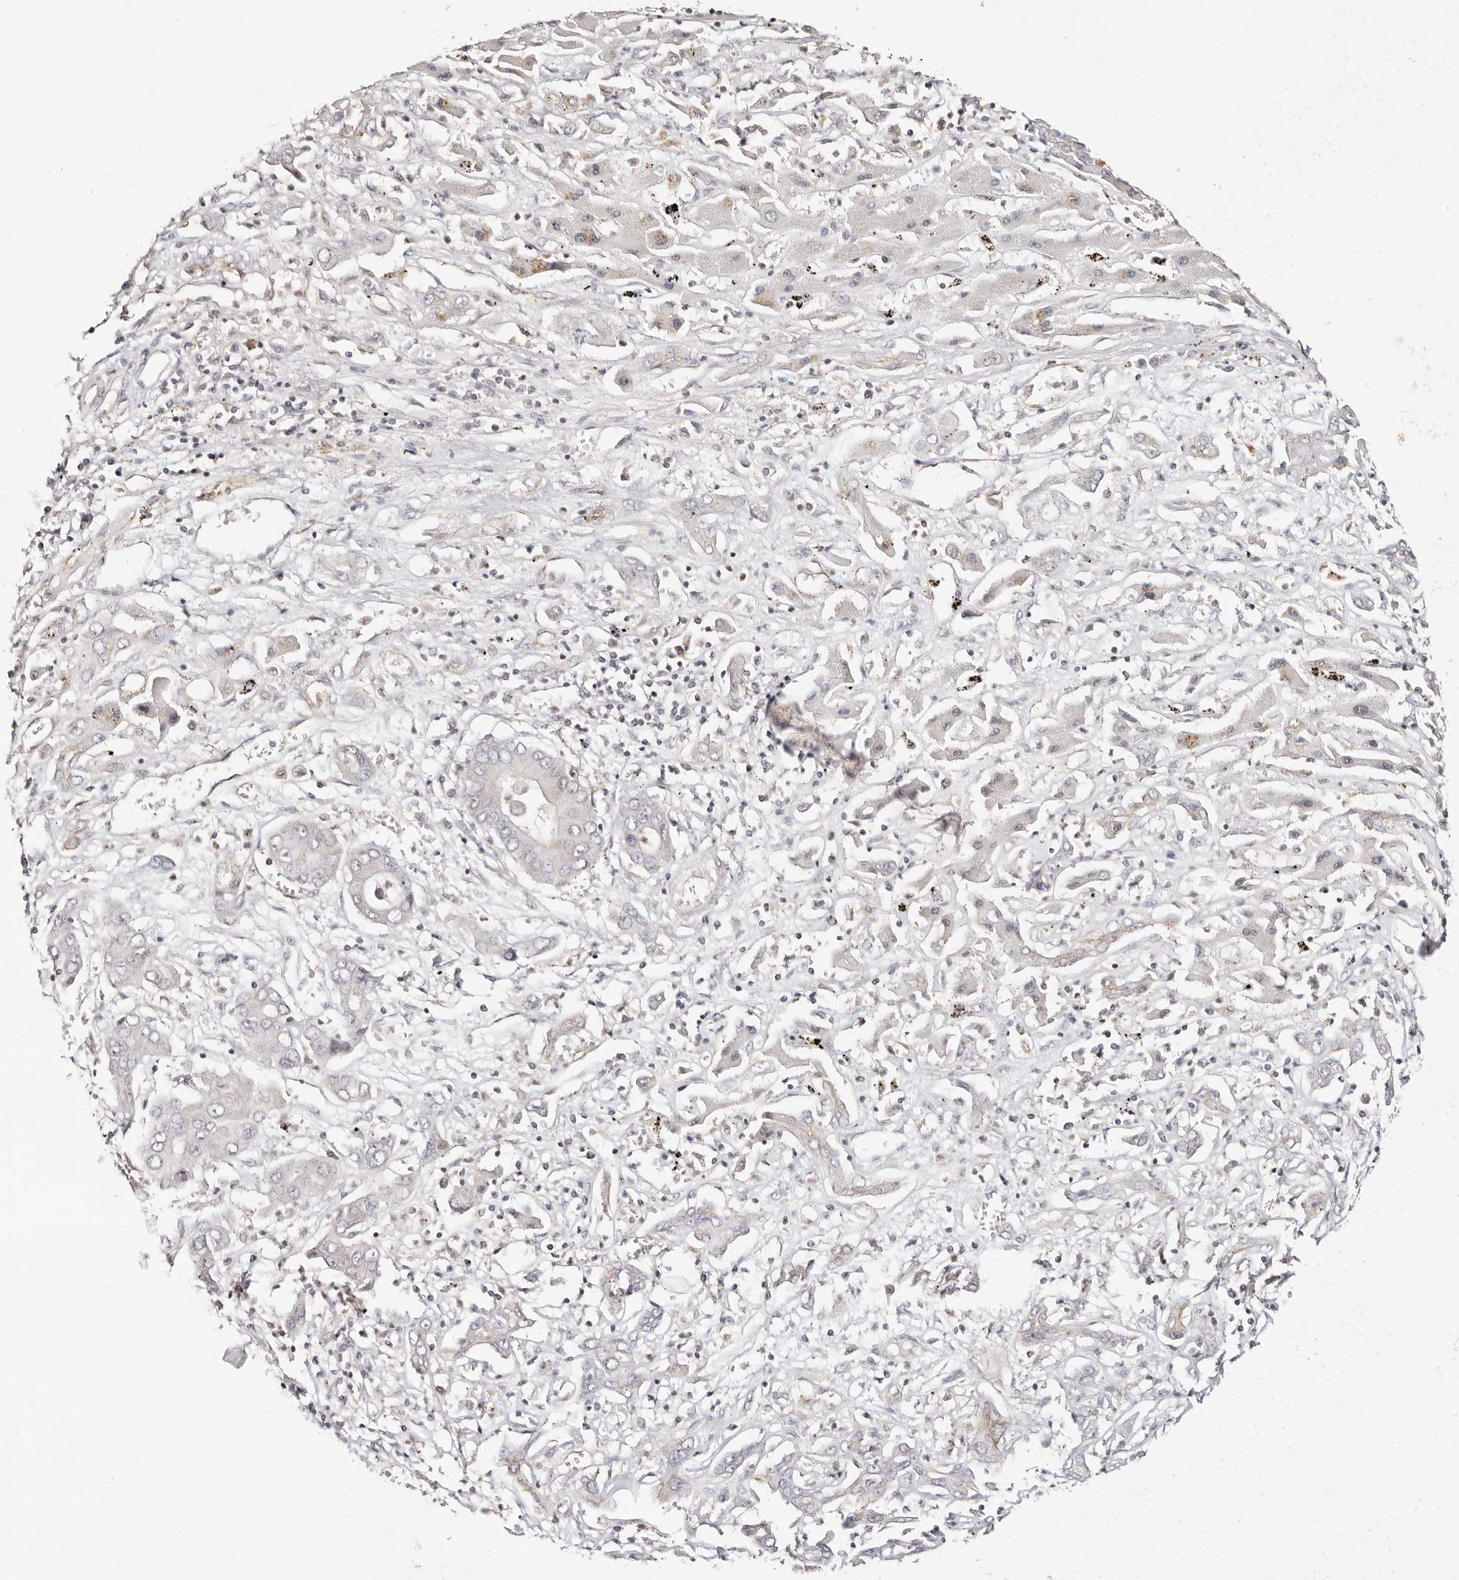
{"staining": {"intensity": "negative", "quantity": "none", "location": "none"}, "tissue": "liver cancer", "cell_type": "Tumor cells", "image_type": "cancer", "snomed": [{"axis": "morphology", "description": "Cholangiocarcinoma"}, {"axis": "topography", "description": "Liver"}], "caption": "DAB immunohistochemical staining of liver cholangiocarcinoma shows no significant expression in tumor cells.", "gene": "STAT5A", "patient": {"sex": "male", "age": 67}}